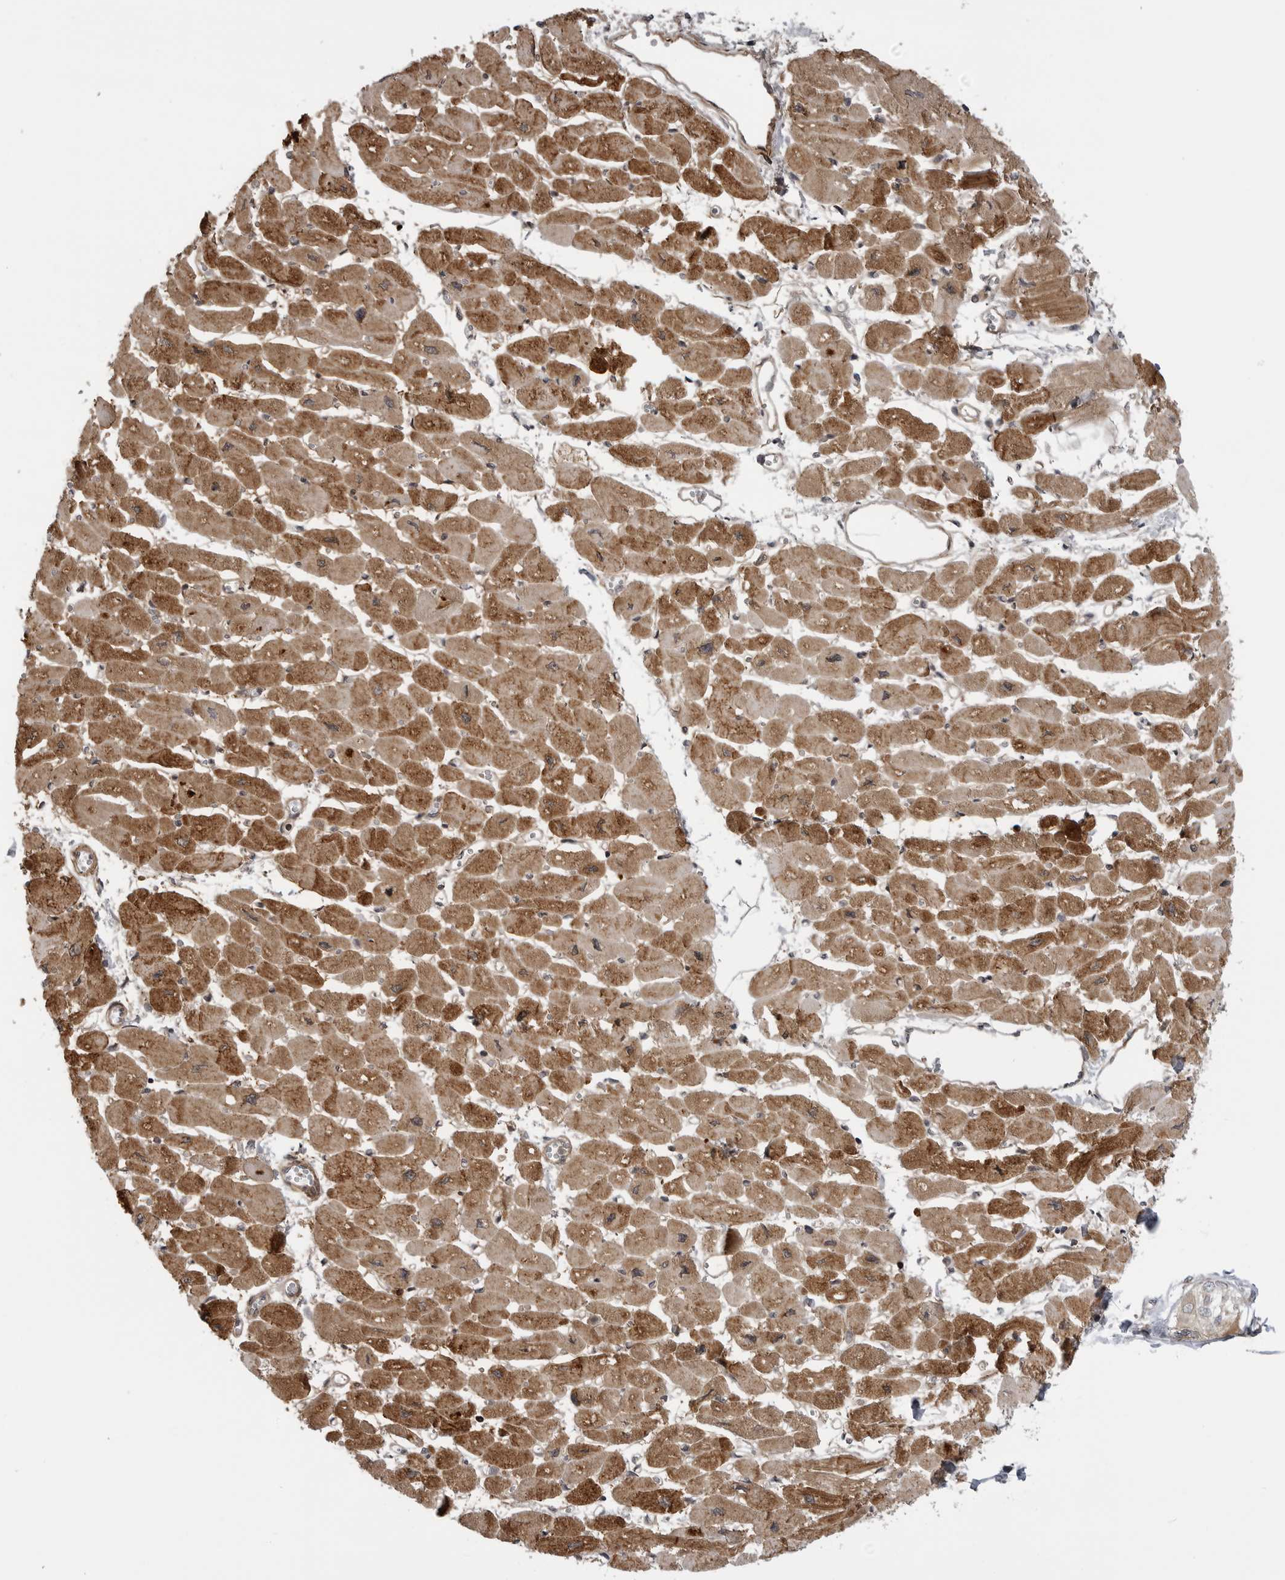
{"staining": {"intensity": "strong", "quantity": ">75%", "location": "cytoplasmic/membranous"}, "tissue": "heart muscle", "cell_type": "Cardiomyocytes", "image_type": "normal", "snomed": [{"axis": "morphology", "description": "Normal tissue, NOS"}, {"axis": "topography", "description": "Heart"}], "caption": "Brown immunohistochemical staining in benign heart muscle exhibits strong cytoplasmic/membranous staining in approximately >75% of cardiomyocytes. Nuclei are stained in blue.", "gene": "LRRC45", "patient": {"sex": "female", "age": 54}}